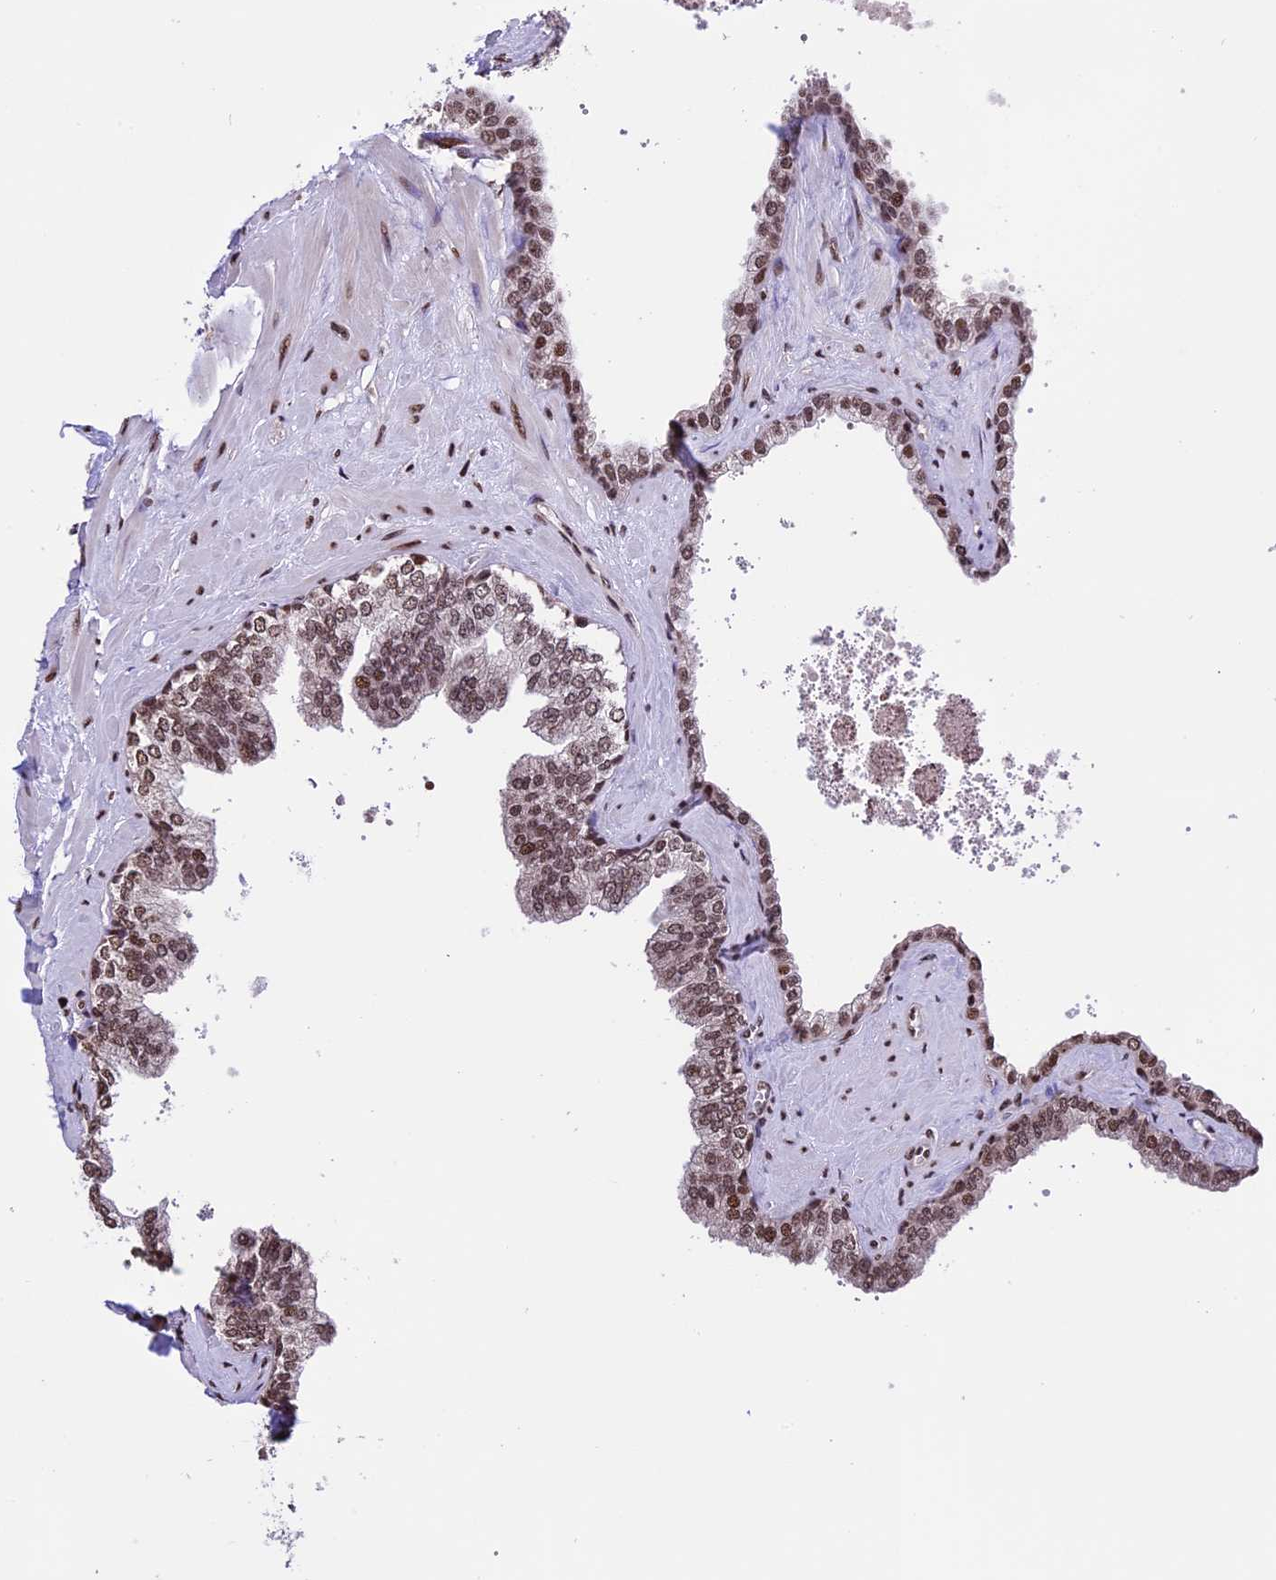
{"staining": {"intensity": "moderate", "quantity": ">75%", "location": "nuclear"}, "tissue": "prostate", "cell_type": "Glandular cells", "image_type": "normal", "snomed": [{"axis": "morphology", "description": "Normal tissue, NOS"}, {"axis": "topography", "description": "Prostate"}], "caption": "Immunohistochemistry (IHC) of benign prostate displays medium levels of moderate nuclear expression in approximately >75% of glandular cells. (DAB (3,3'-diaminobenzidine) = brown stain, brightfield microscopy at high magnification).", "gene": "POLR3E", "patient": {"sex": "male", "age": 60}}